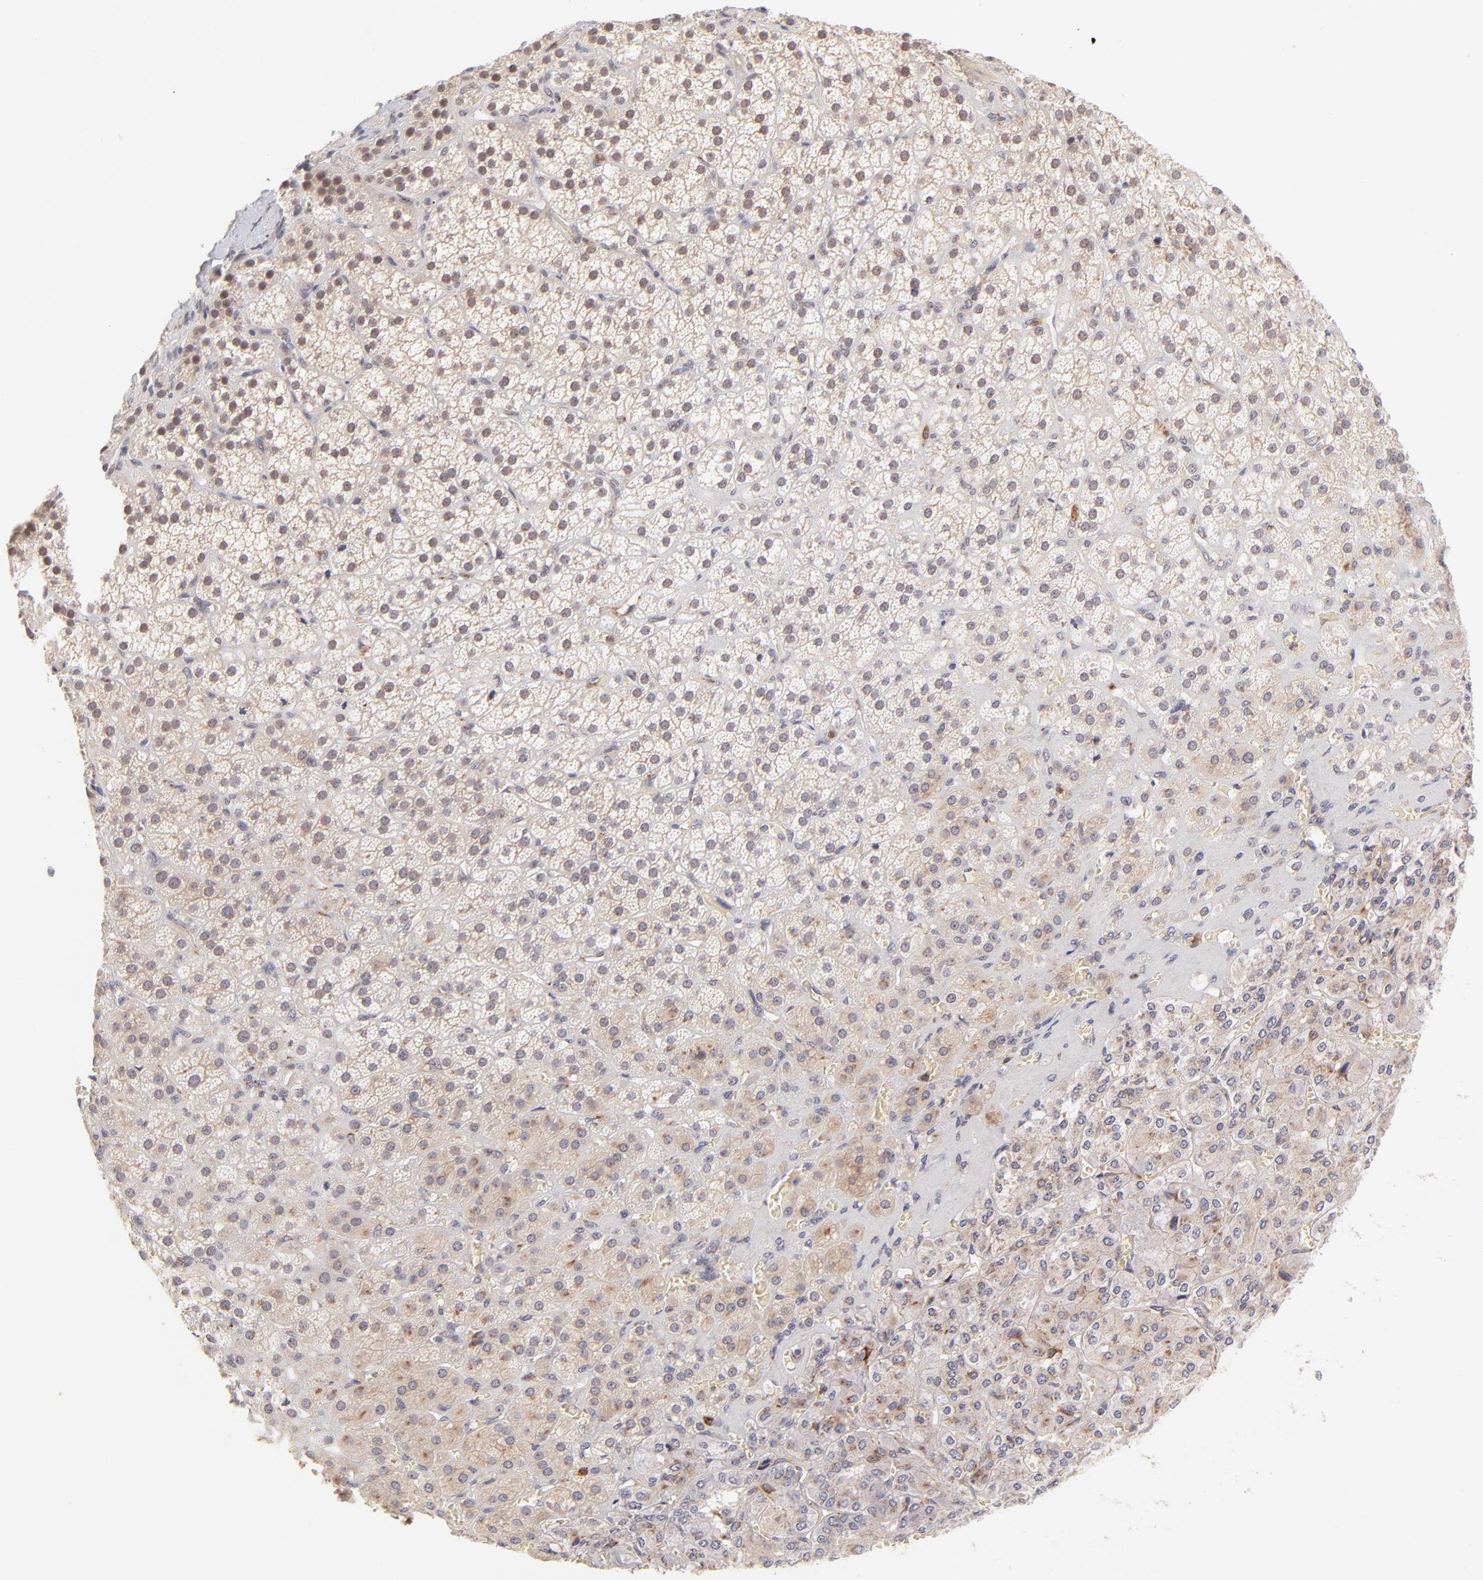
{"staining": {"intensity": "weak", "quantity": "25%-75%", "location": "nuclear"}, "tissue": "adrenal gland", "cell_type": "Glandular cells", "image_type": "normal", "snomed": [{"axis": "morphology", "description": "Normal tissue, NOS"}, {"axis": "topography", "description": "Adrenal gland"}], "caption": "IHC histopathology image of normal human adrenal gland stained for a protein (brown), which reveals low levels of weak nuclear staining in about 25%-75% of glandular cells.", "gene": "MED12", "patient": {"sex": "female", "age": 71}}